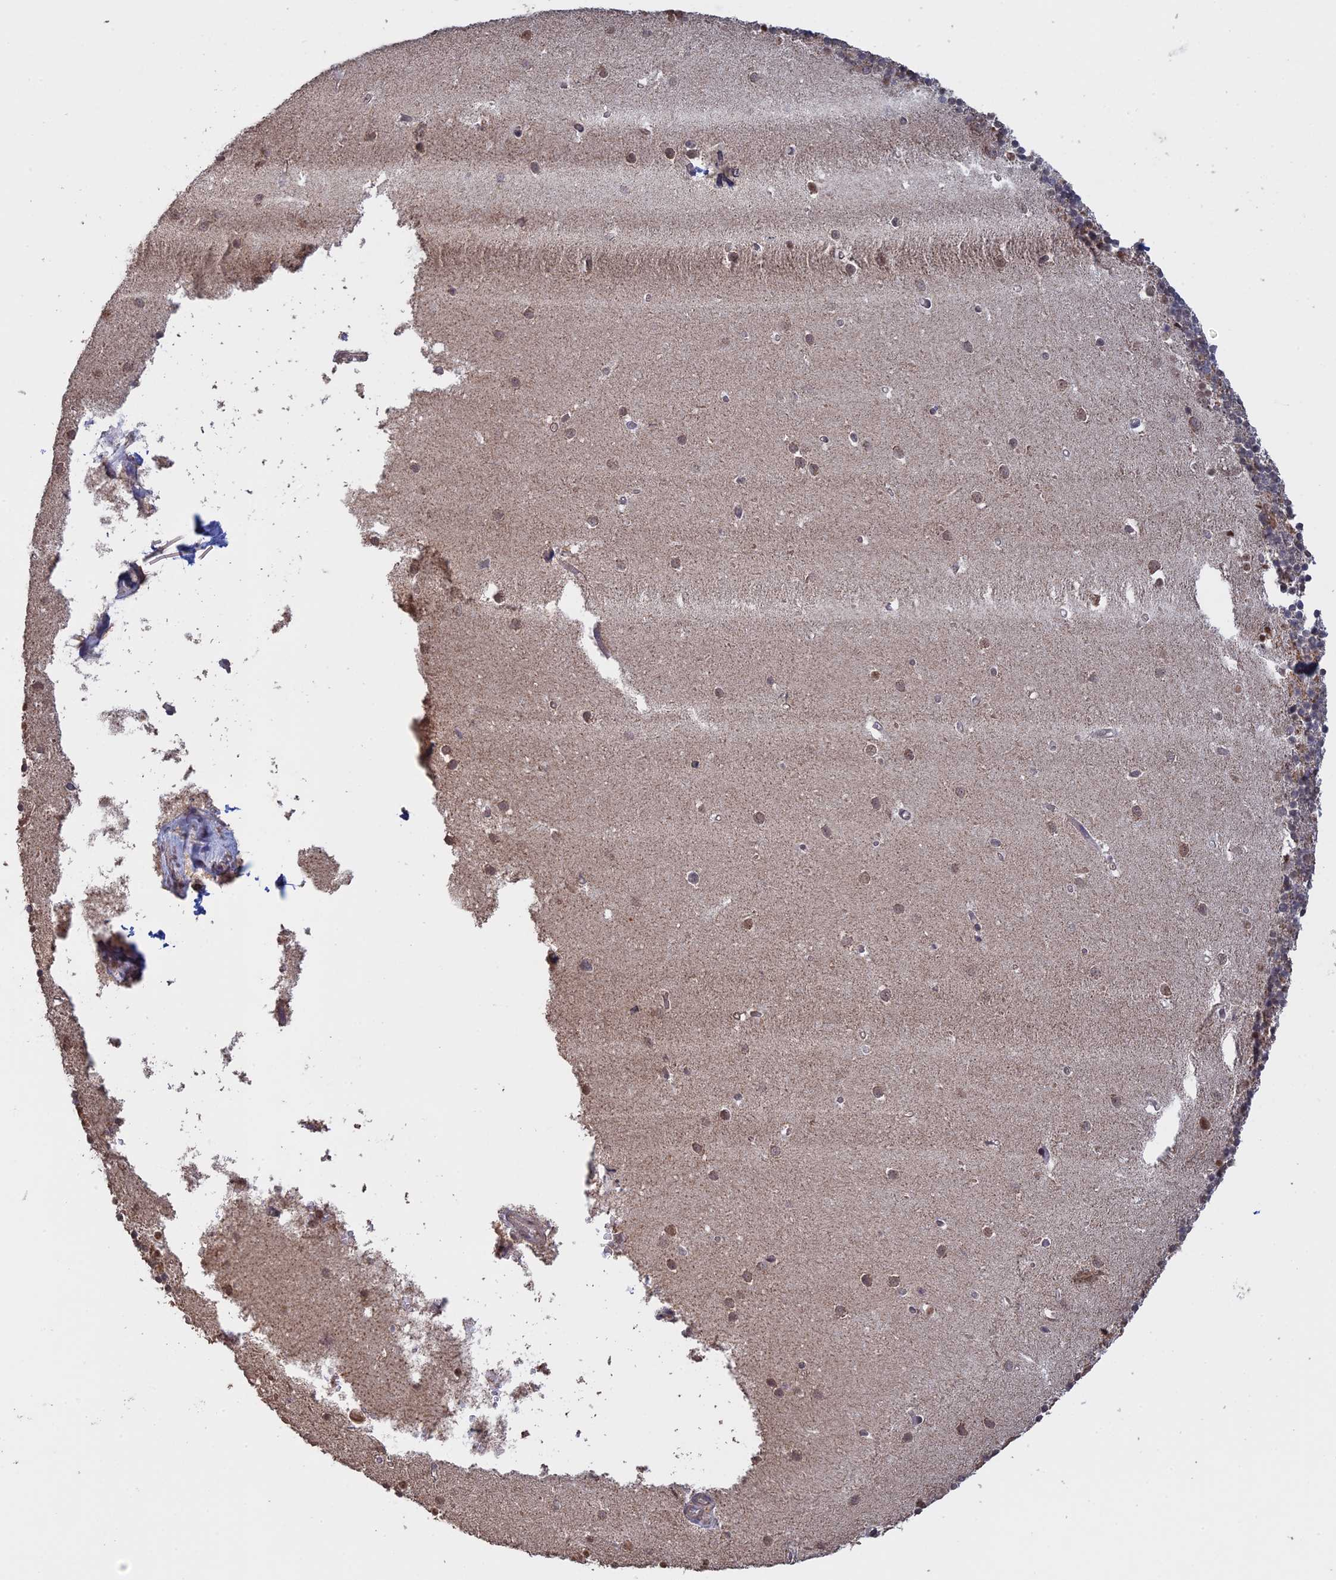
{"staining": {"intensity": "moderate", "quantity": ">75%", "location": "cytoplasmic/membranous,nuclear"}, "tissue": "cerebellum", "cell_type": "Cells in granular layer", "image_type": "normal", "snomed": [{"axis": "morphology", "description": "Normal tissue, NOS"}, {"axis": "topography", "description": "Cerebellum"}], "caption": "A micrograph showing moderate cytoplasmic/membranous,nuclear staining in approximately >75% of cells in granular layer in benign cerebellum, as visualized by brown immunohistochemical staining.", "gene": "FAM210B", "patient": {"sex": "male", "age": 54}}